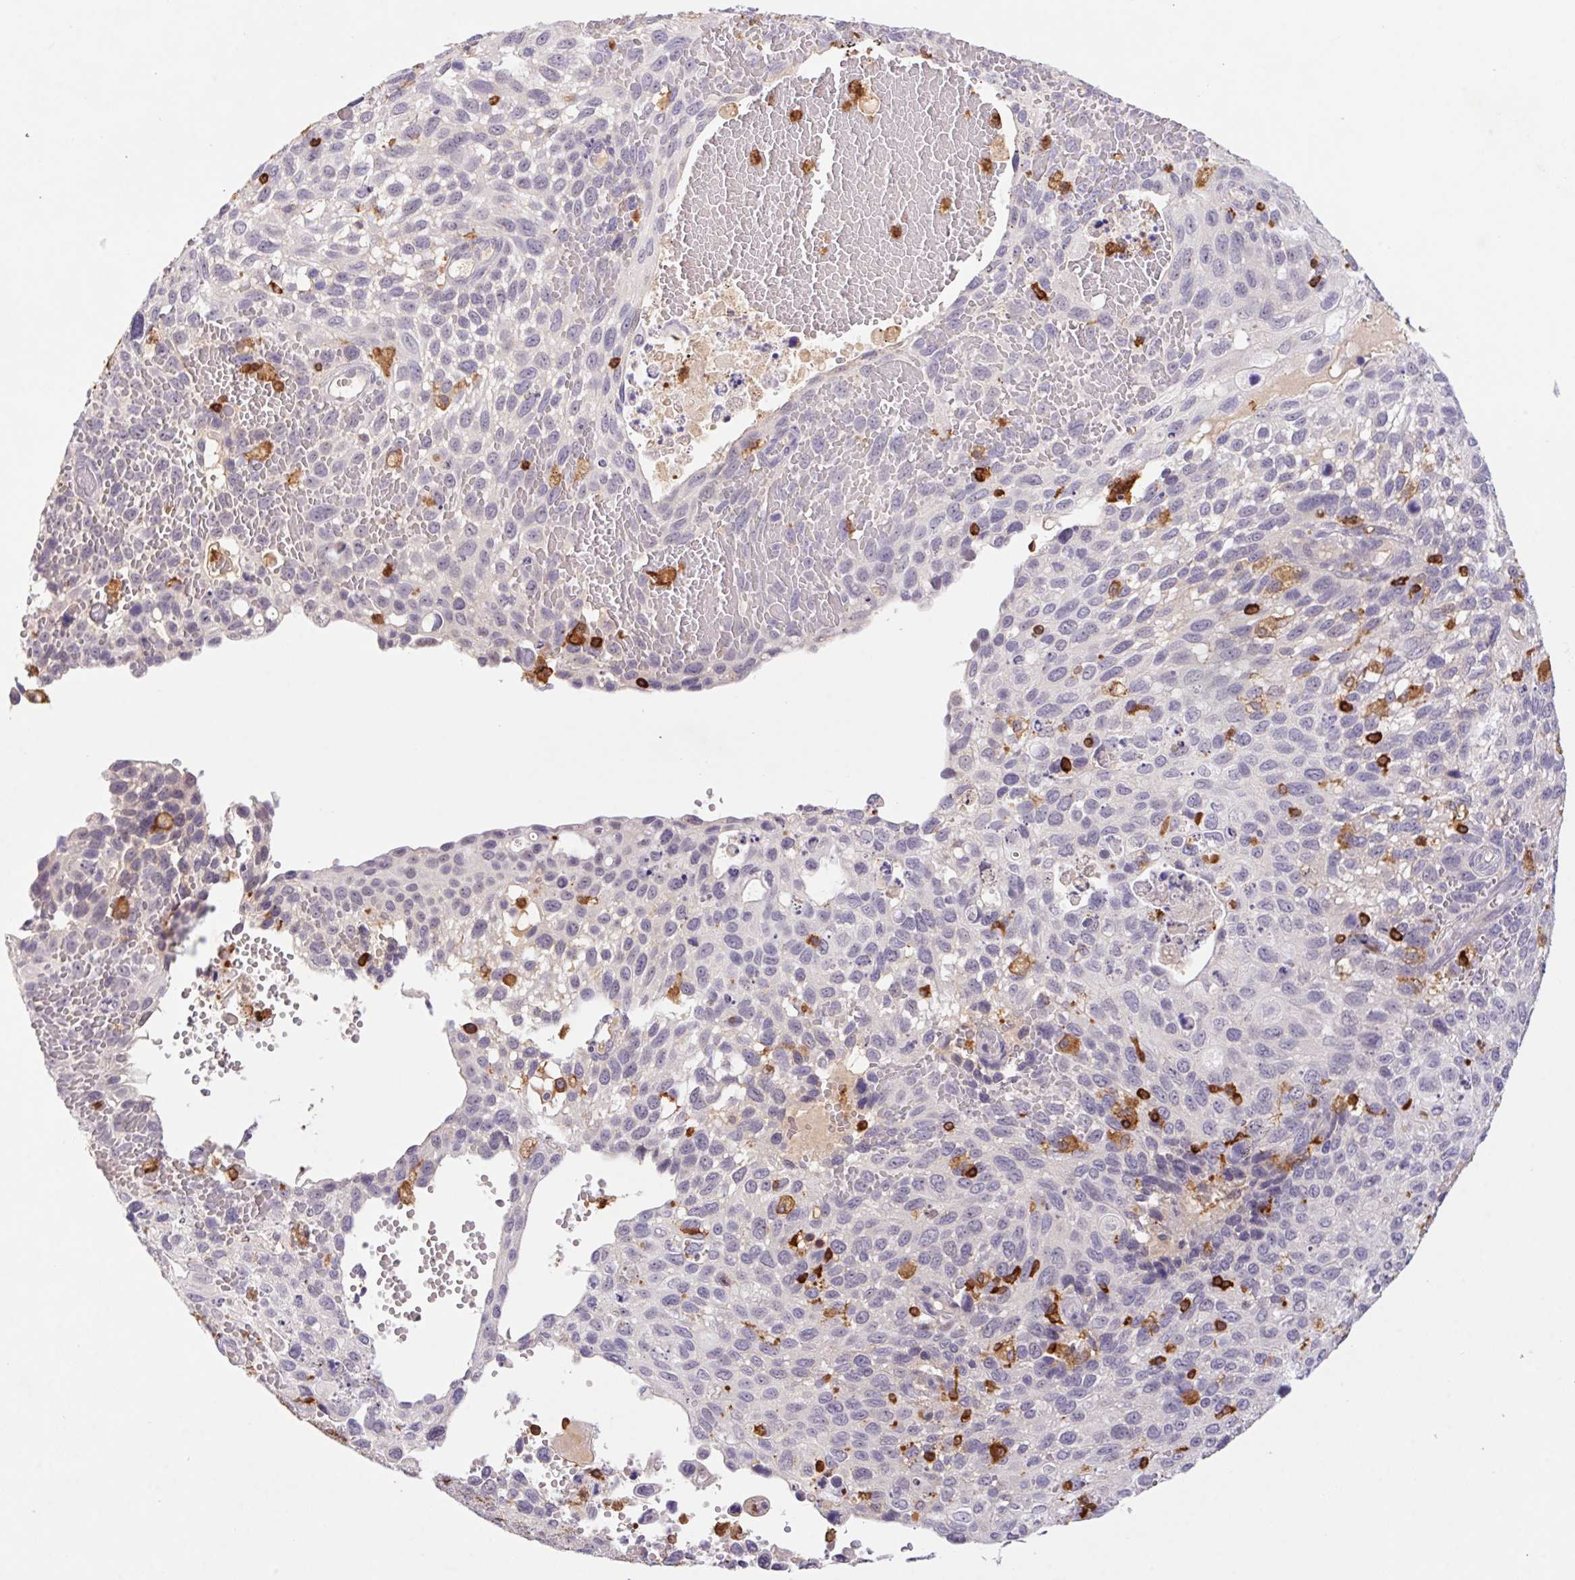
{"staining": {"intensity": "negative", "quantity": "none", "location": "none"}, "tissue": "cervical cancer", "cell_type": "Tumor cells", "image_type": "cancer", "snomed": [{"axis": "morphology", "description": "Squamous cell carcinoma, NOS"}, {"axis": "topography", "description": "Cervix"}], "caption": "Cervical cancer (squamous cell carcinoma) stained for a protein using IHC demonstrates no positivity tumor cells.", "gene": "APBB1IP", "patient": {"sex": "female", "age": 70}}